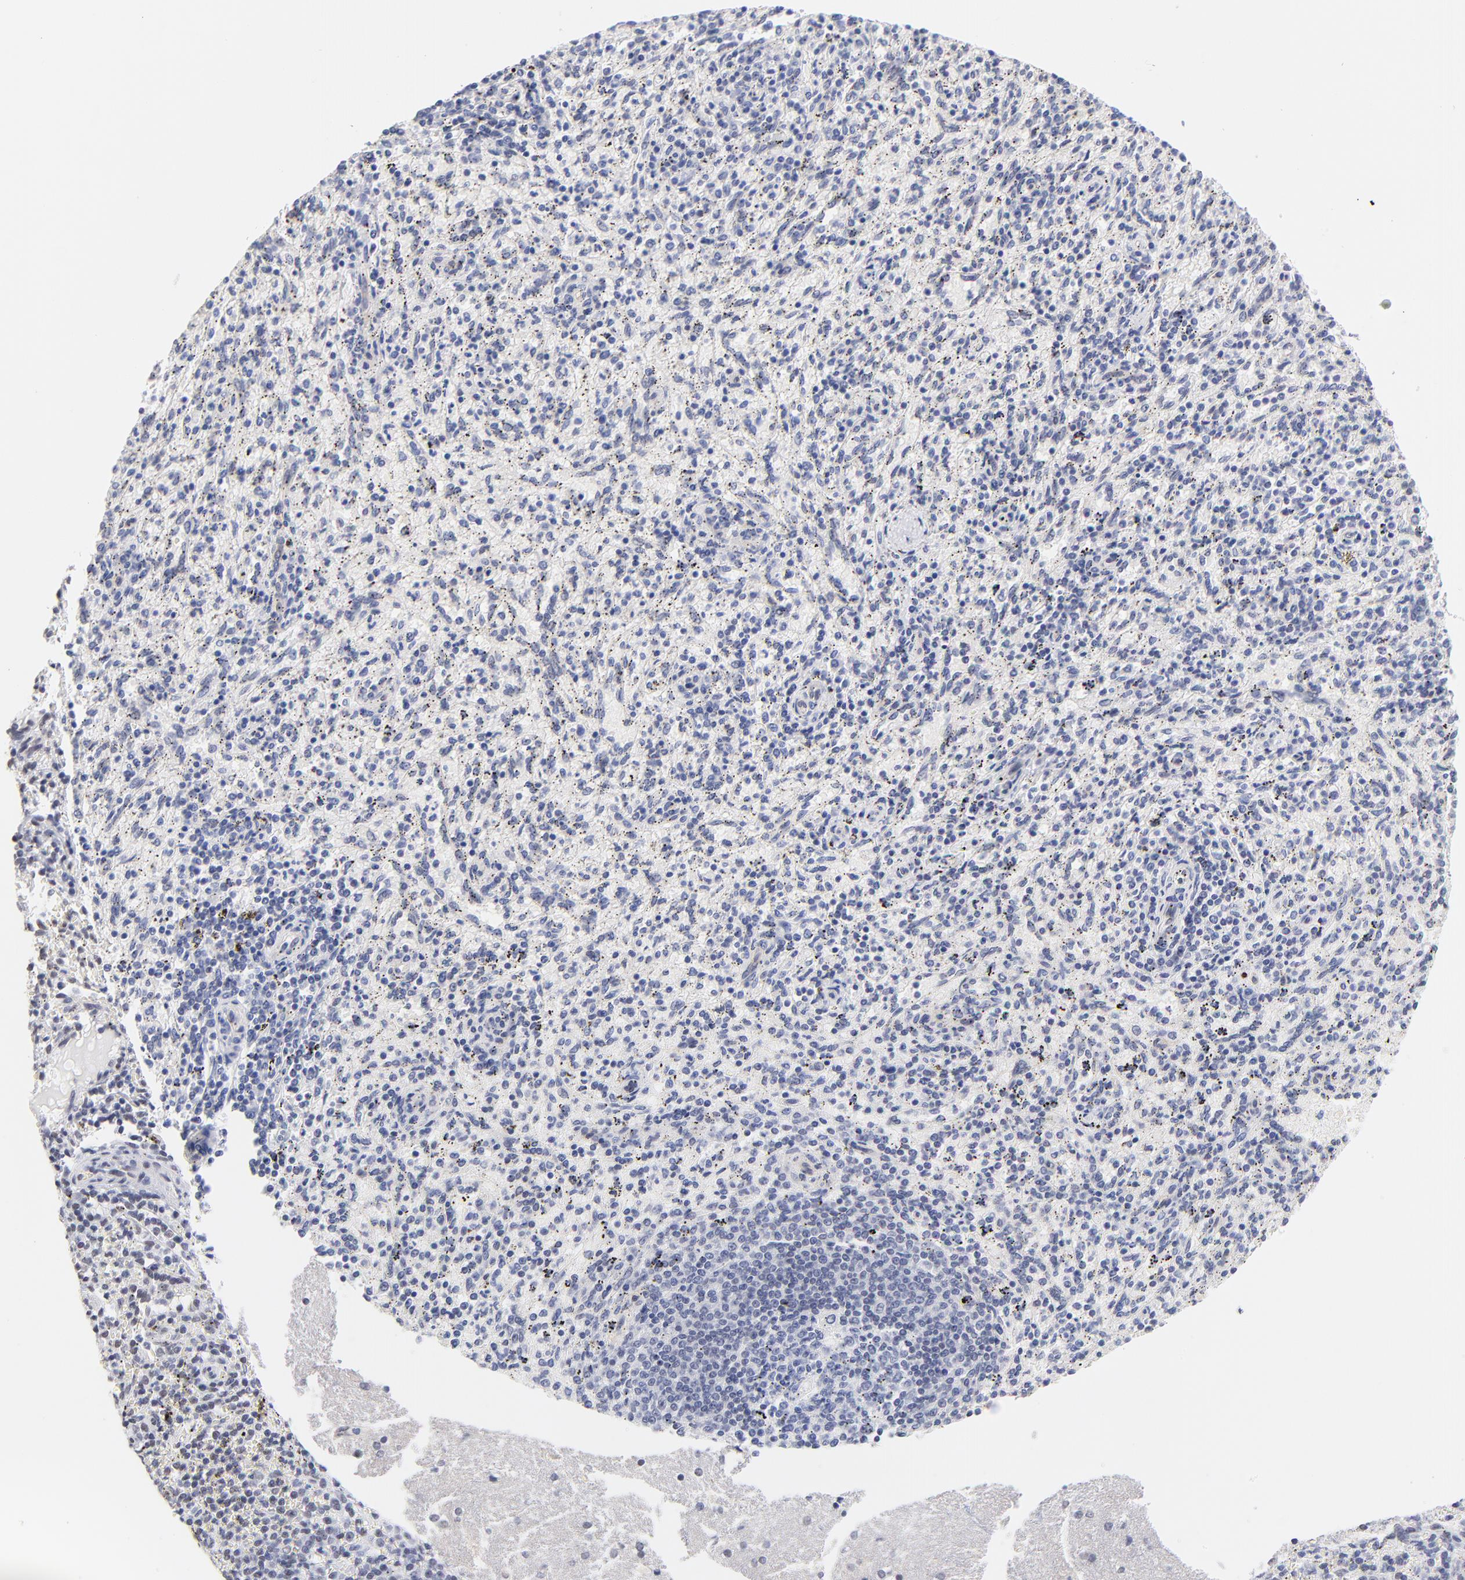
{"staining": {"intensity": "negative", "quantity": "none", "location": "none"}, "tissue": "spleen", "cell_type": "Cells in red pulp", "image_type": "normal", "snomed": [{"axis": "morphology", "description": "Normal tissue, NOS"}, {"axis": "topography", "description": "Spleen"}], "caption": "High power microscopy histopathology image of an IHC photomicrograph of normal spleen, revealing no significant positivity in cells in red pulp.", "gene": "ZNF74", "patient": {"sex": "female", "age": 10}}